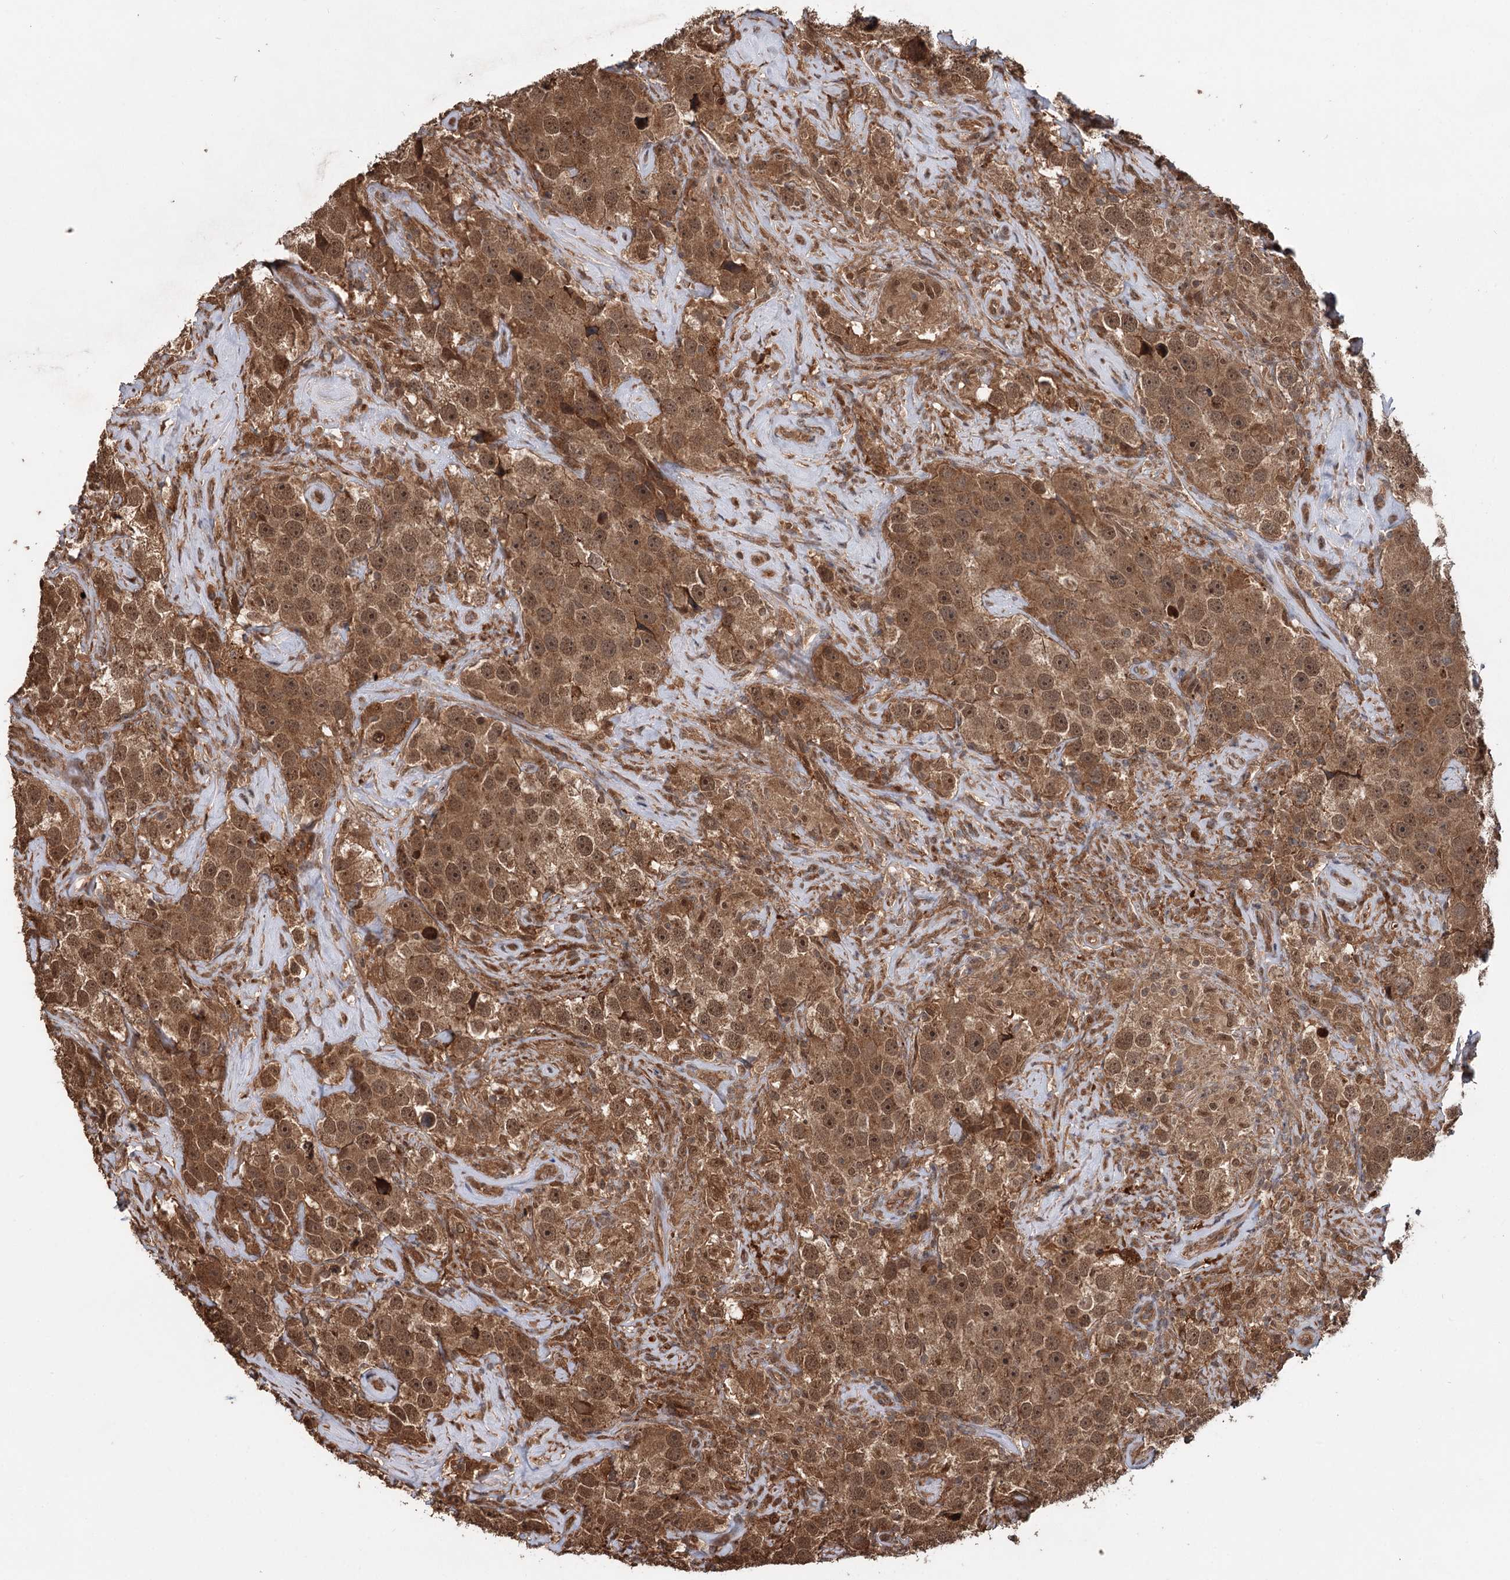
{"staining": {"intensity": "moderate", "quantity": ">75%", "location": "cytoplasmic/membranous,nuclear"}, "tissue": "testis cancer", "cell_type": "Tumor cells", "image_type": "cancer", "snomed": [{"axis": "morphology", "description": "Seminoma, NOS"}, {"axis": "topography", "description": "Testis"}], "caption": "Seminoma (testis) tissue shows moderate cytoplasmic/membranous and nuclear expression in approximately >75% of tumor cells, visualized by immunohistochemistry. (DAB (3,3'-diaminobenzidine) = brown stain, brightfield microscopy at high magnification).", "gene": "N6AMT1", "patient": {"sex": "male", "age": 49}}